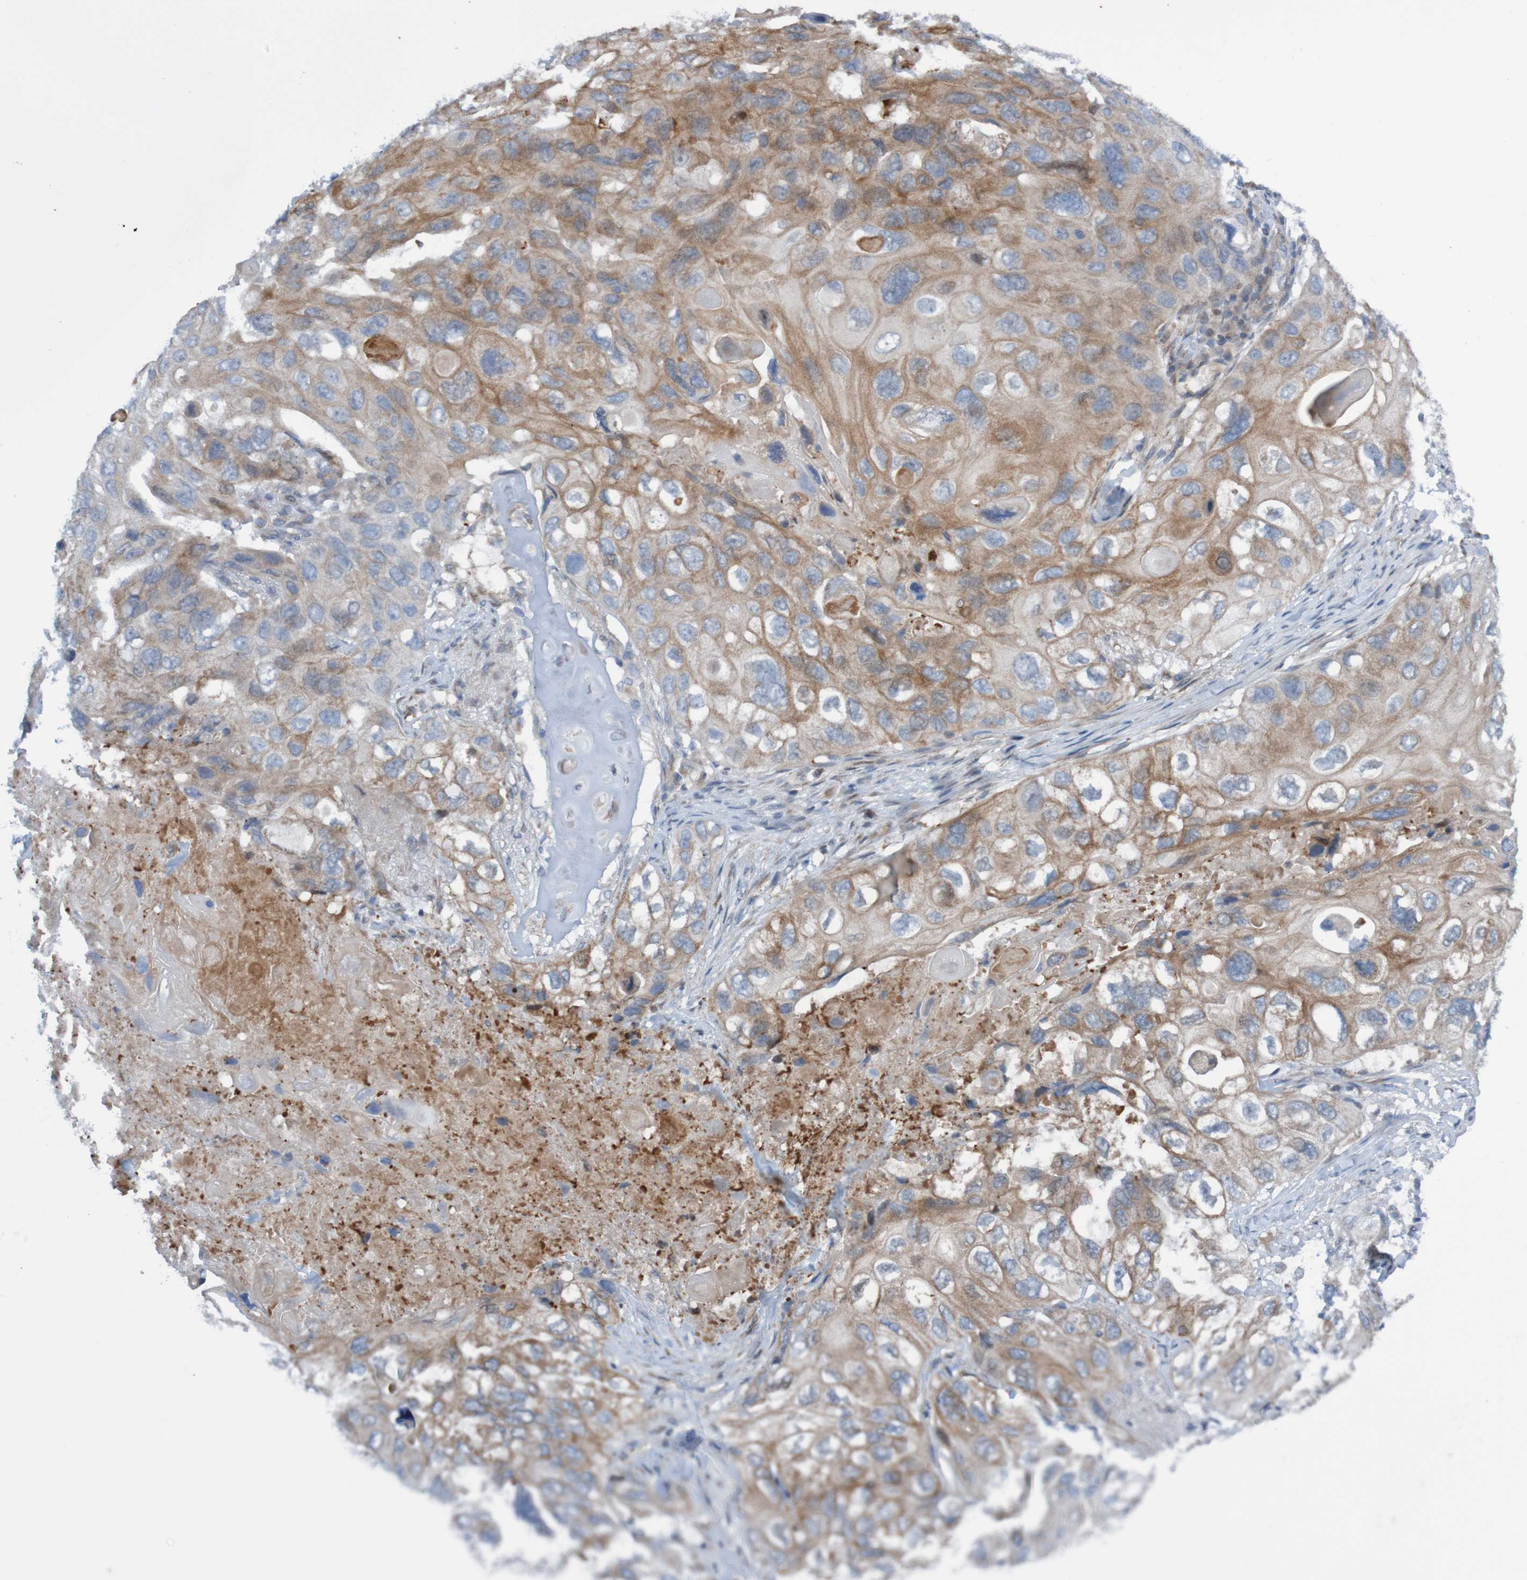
{"staining": {"intensity": "moderate", "quantity": ">75%", "location": "cytoplasmic/membranous"}, "tissue": "lung cancer", "cell_type": "Tumor cells", "image_type": "cancer", "snomed": [{"axis": "morphology", "description": "Squamous cell carcinoma, NOS"}, {"axis": "topography", "description": "Lung"}], "caption": "IHC (DAB) staining of human lung cancer (squamous cell carcinoma) displays moderate cytoplasmic/membranous protein expression in approximately >75% of tumor cells.", "gene": "ANGPT4", "patient": {"sex": "female", "age": 73}}